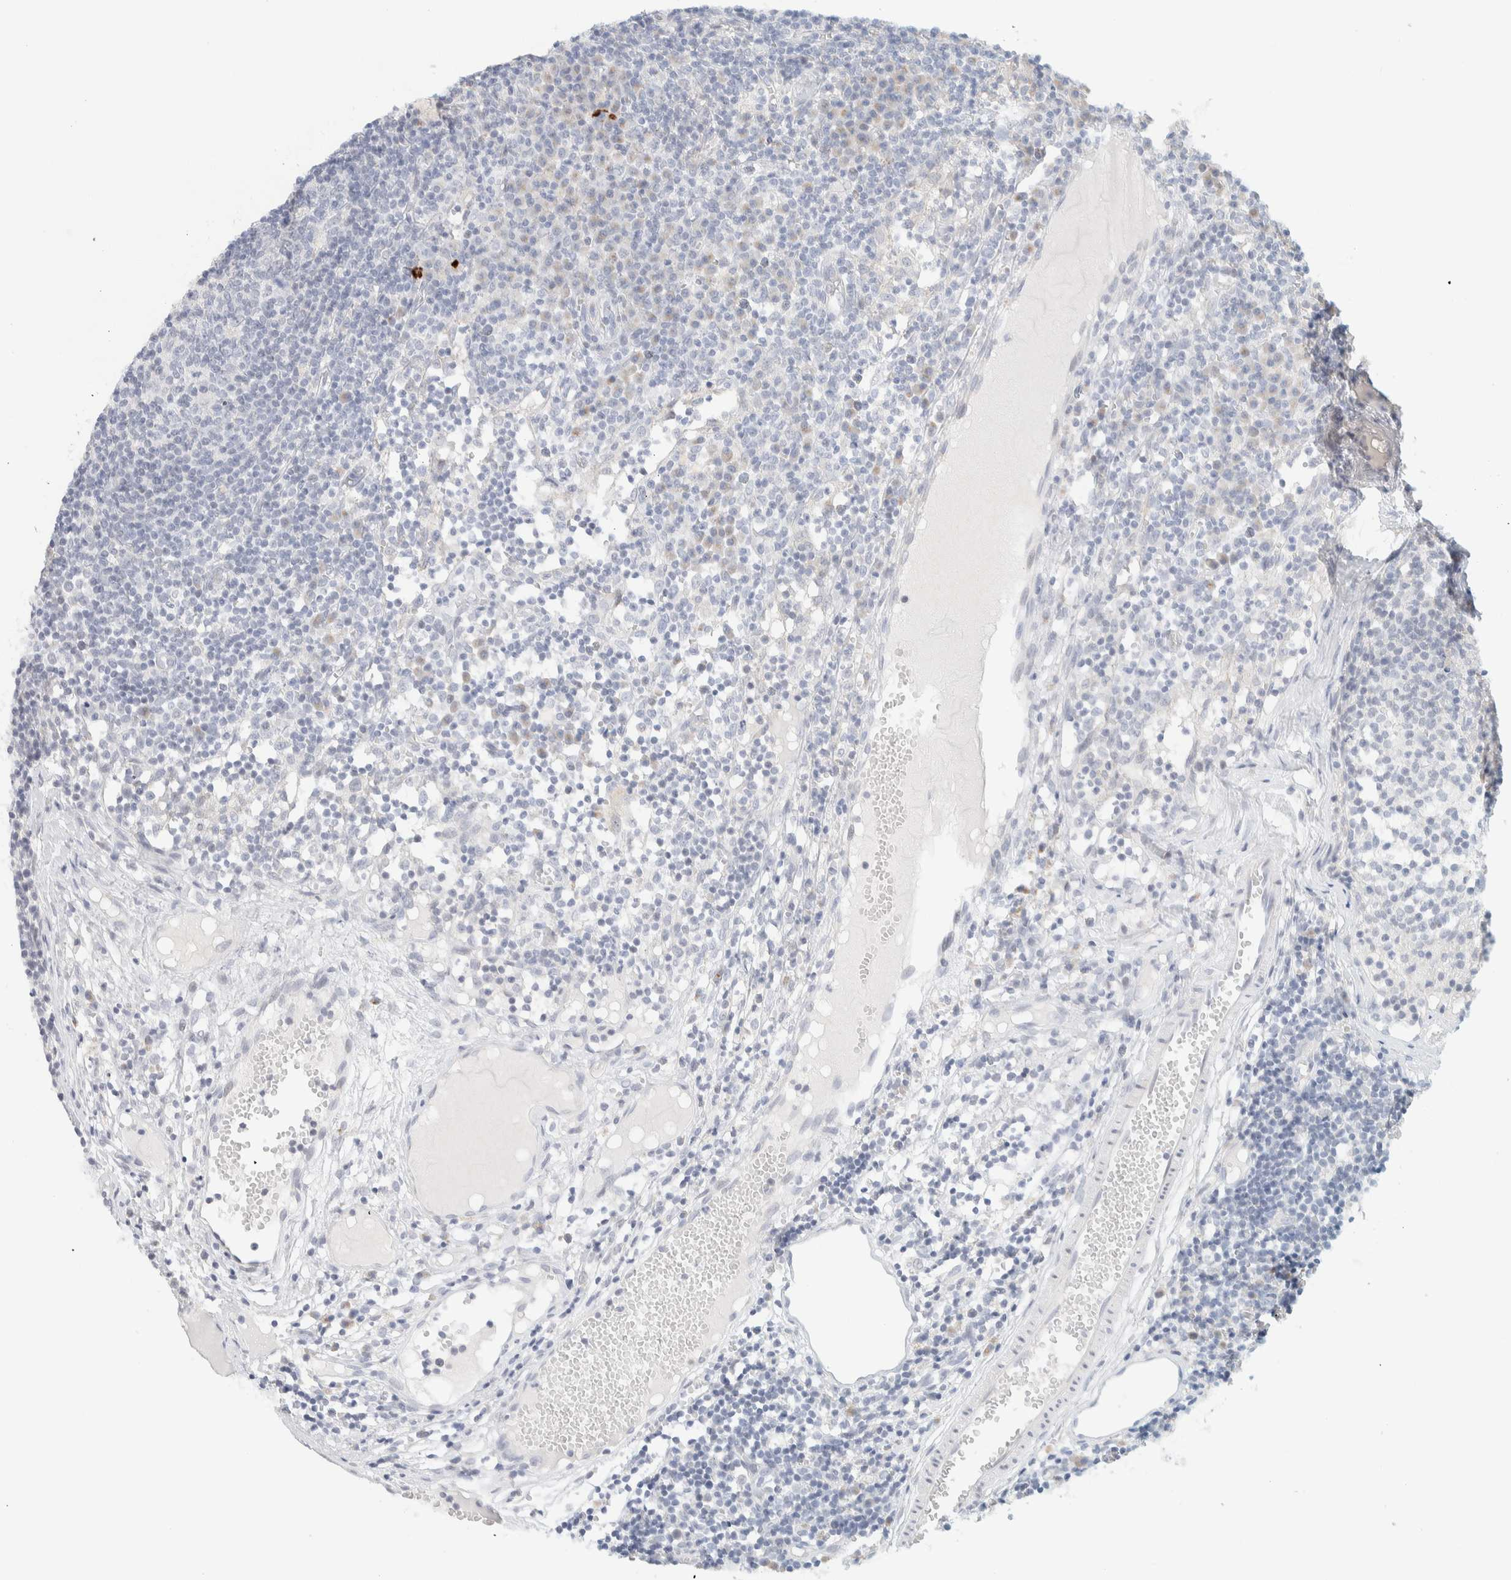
{"staining": {"intensity": "negative", "quantity": "none", "location": "none"}, "tissue": "lymph node", "cell_type": "Germinal center cells", "image_type": "normal", "snomed": [{"axis": "morphology", "description": "Normal tissue, NOS"}, {"axis": "morphology", "description": "Inflammation, NOS"}, {"axis": "topography", "description": "Lymph node"}], "caption": "Histopathology image shows no significant protein positivity in germinal center cells of normal lymph node. Nuclei are stained in blue.", "gene": "SPNS3", "patient": {"sex": "male", "age": 55}}